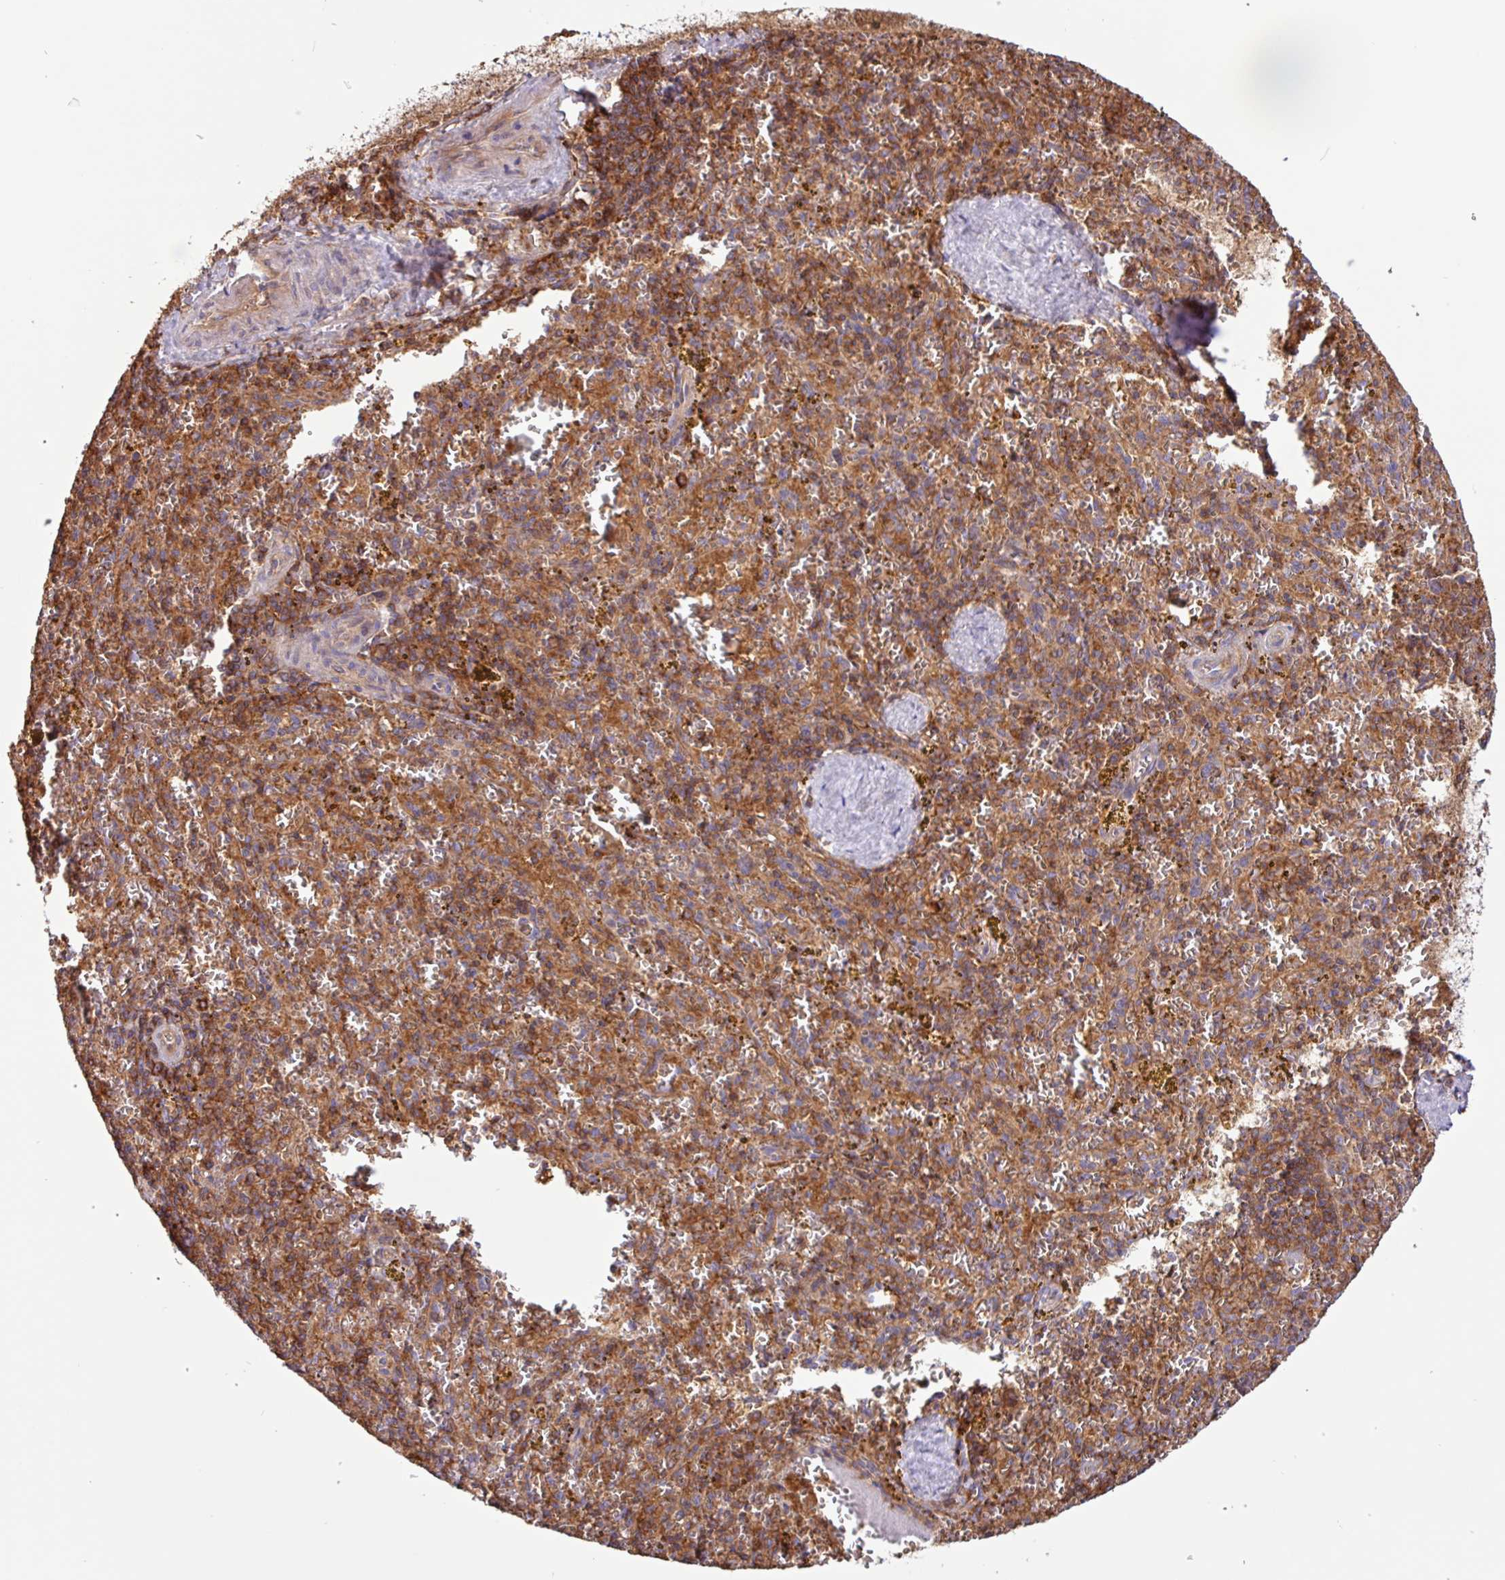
{"staining": {"intensity": "moderate", "quantity": "25%-75%", "location": "cytoplasmic/membranous"}, "tissue": "spleen", "cell_type": "Cells in red pulp", "image_type": "normal", "snomed": [{"axis": "morphology", "description": "Normal tissue, NOS"}, {"axis": "topography", "description": "Spleen"}], "caption": "This image exhibits unremarkable spleen stained with immunohistochemistry (IHC) to label a protein in brown. The cytoplasmic/membranous of cells in red pulp show moderate positivity for the protein. Nuclei are counter-stained blue.", "gene": "ACTR3B", "patient": {"sex": "male", "age": 57}}